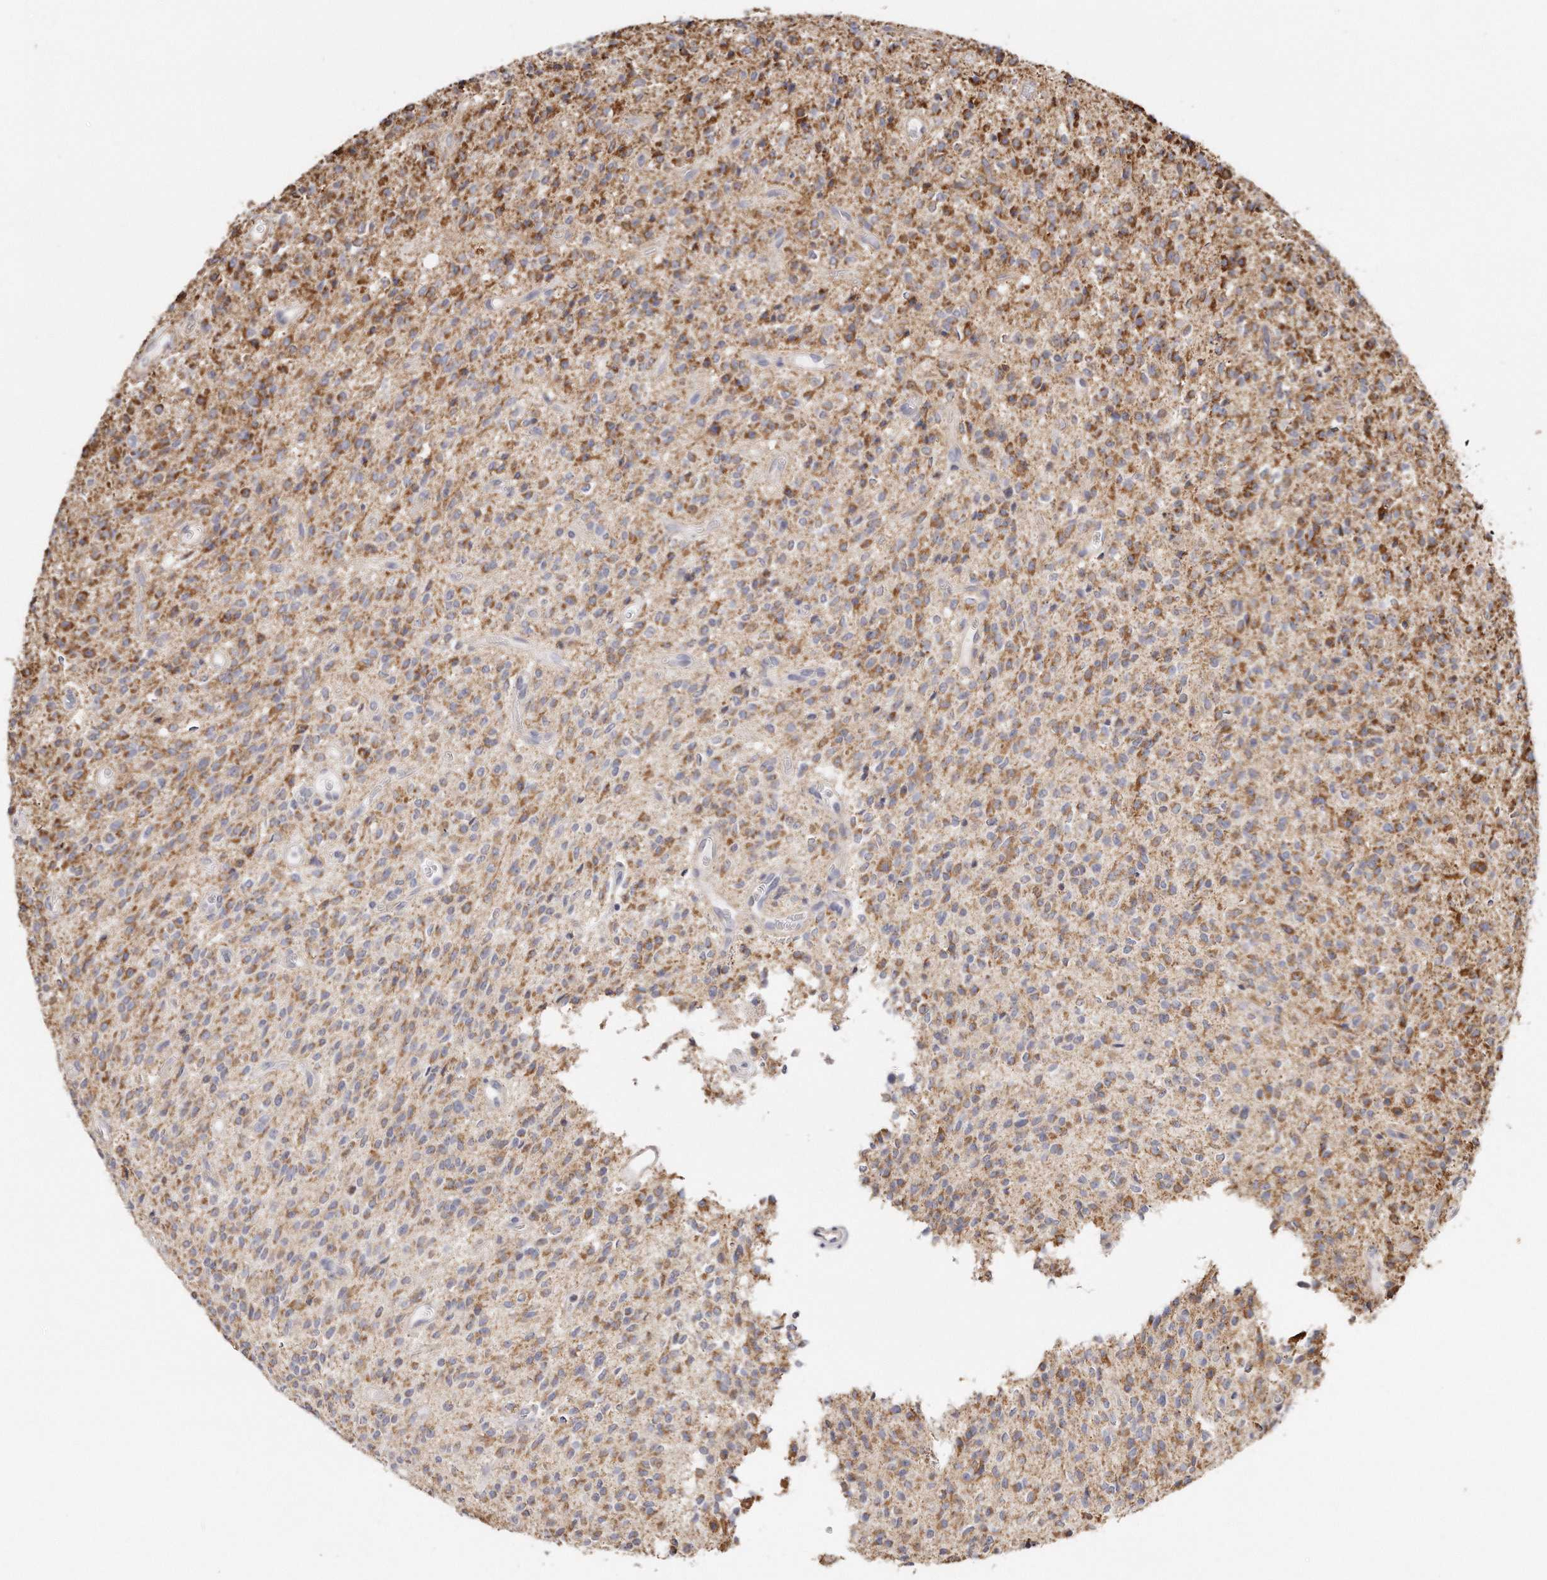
{"staining": {"intensity": "moderate", "quantity": ">75%", "location": "cytoplasmic/membranous"}, "tissue": "glioma", "cell_type": "Tumor cells", "image_type": "cancer", "snomed": [{"axis": "morphology", "description": "Glioma, malignant, High grade"}, {"axis": "topography", "description": "Brain"}], "caption": "Moderate cytoplasmic/membranous positivity is seen in about >75% of tumor cells in glioma. (DAB (3,3'-diaminobenzidine) IHC, brown staining for protein, blue staining for nuclei).", "gene": "RTKN", "patient": {"sex": "male", "age": 34}}